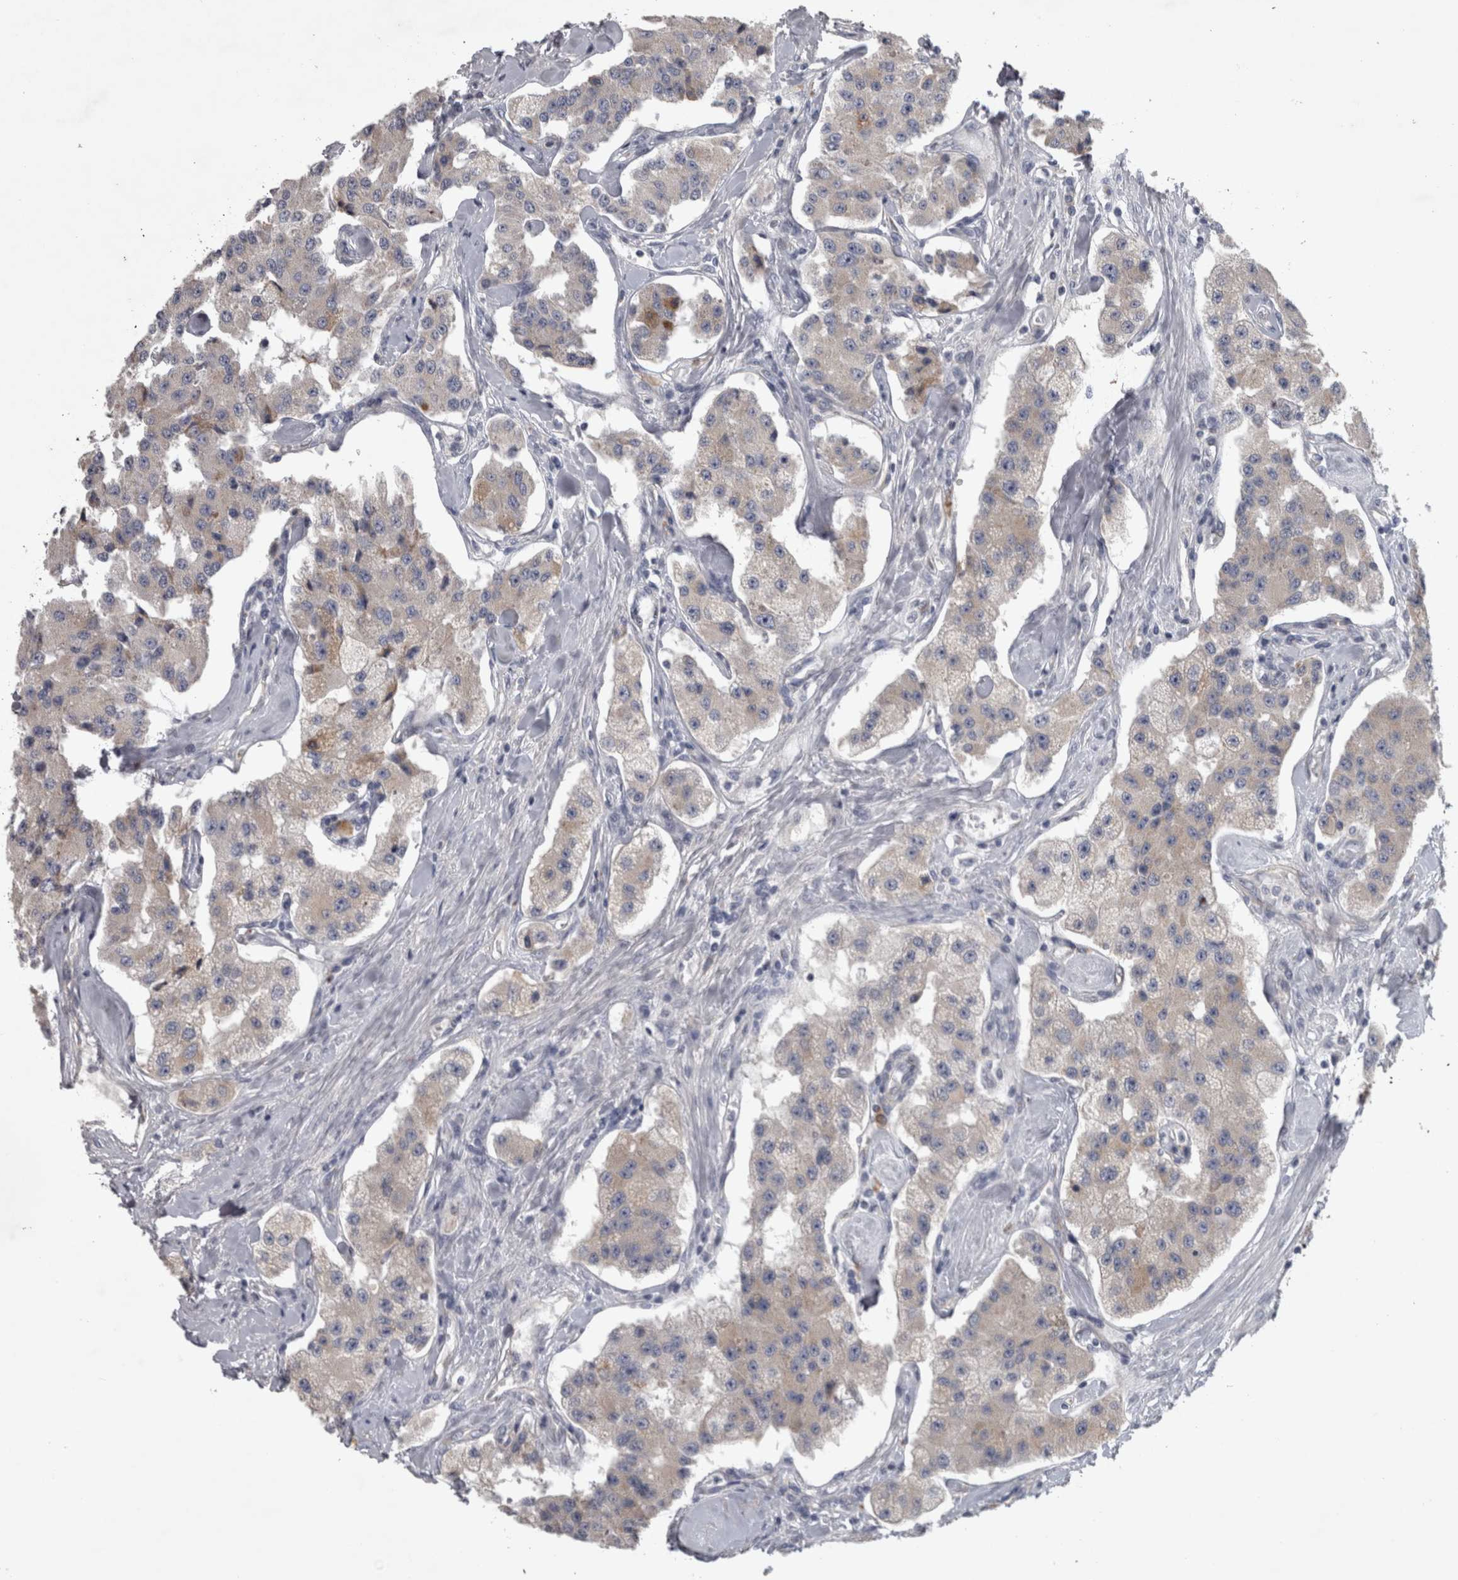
{"staining": {"intensity": "weak", "quantity": "25%-75%", "location": "cytoplasmic/membranous"}, "tissue": "carcinoid", "cell_type": "Tumor cells", "image_type": "cancer", "snomed": [{"axis": "morphology", "description": "Carcinoid, malignant, NOS"}, {"axis": "topography", "description": "Pancreas"}], "caption": "This photomicrograph shows carcinoid (malignant) stained with IHC to label a protein in brown. The cytoplasmic/membranous of tumor cells show weak positivity for the protein. Nuclei are counter-stained blue.", "gene": "DBT", "patient": {"sex": "male", "age": 41}}